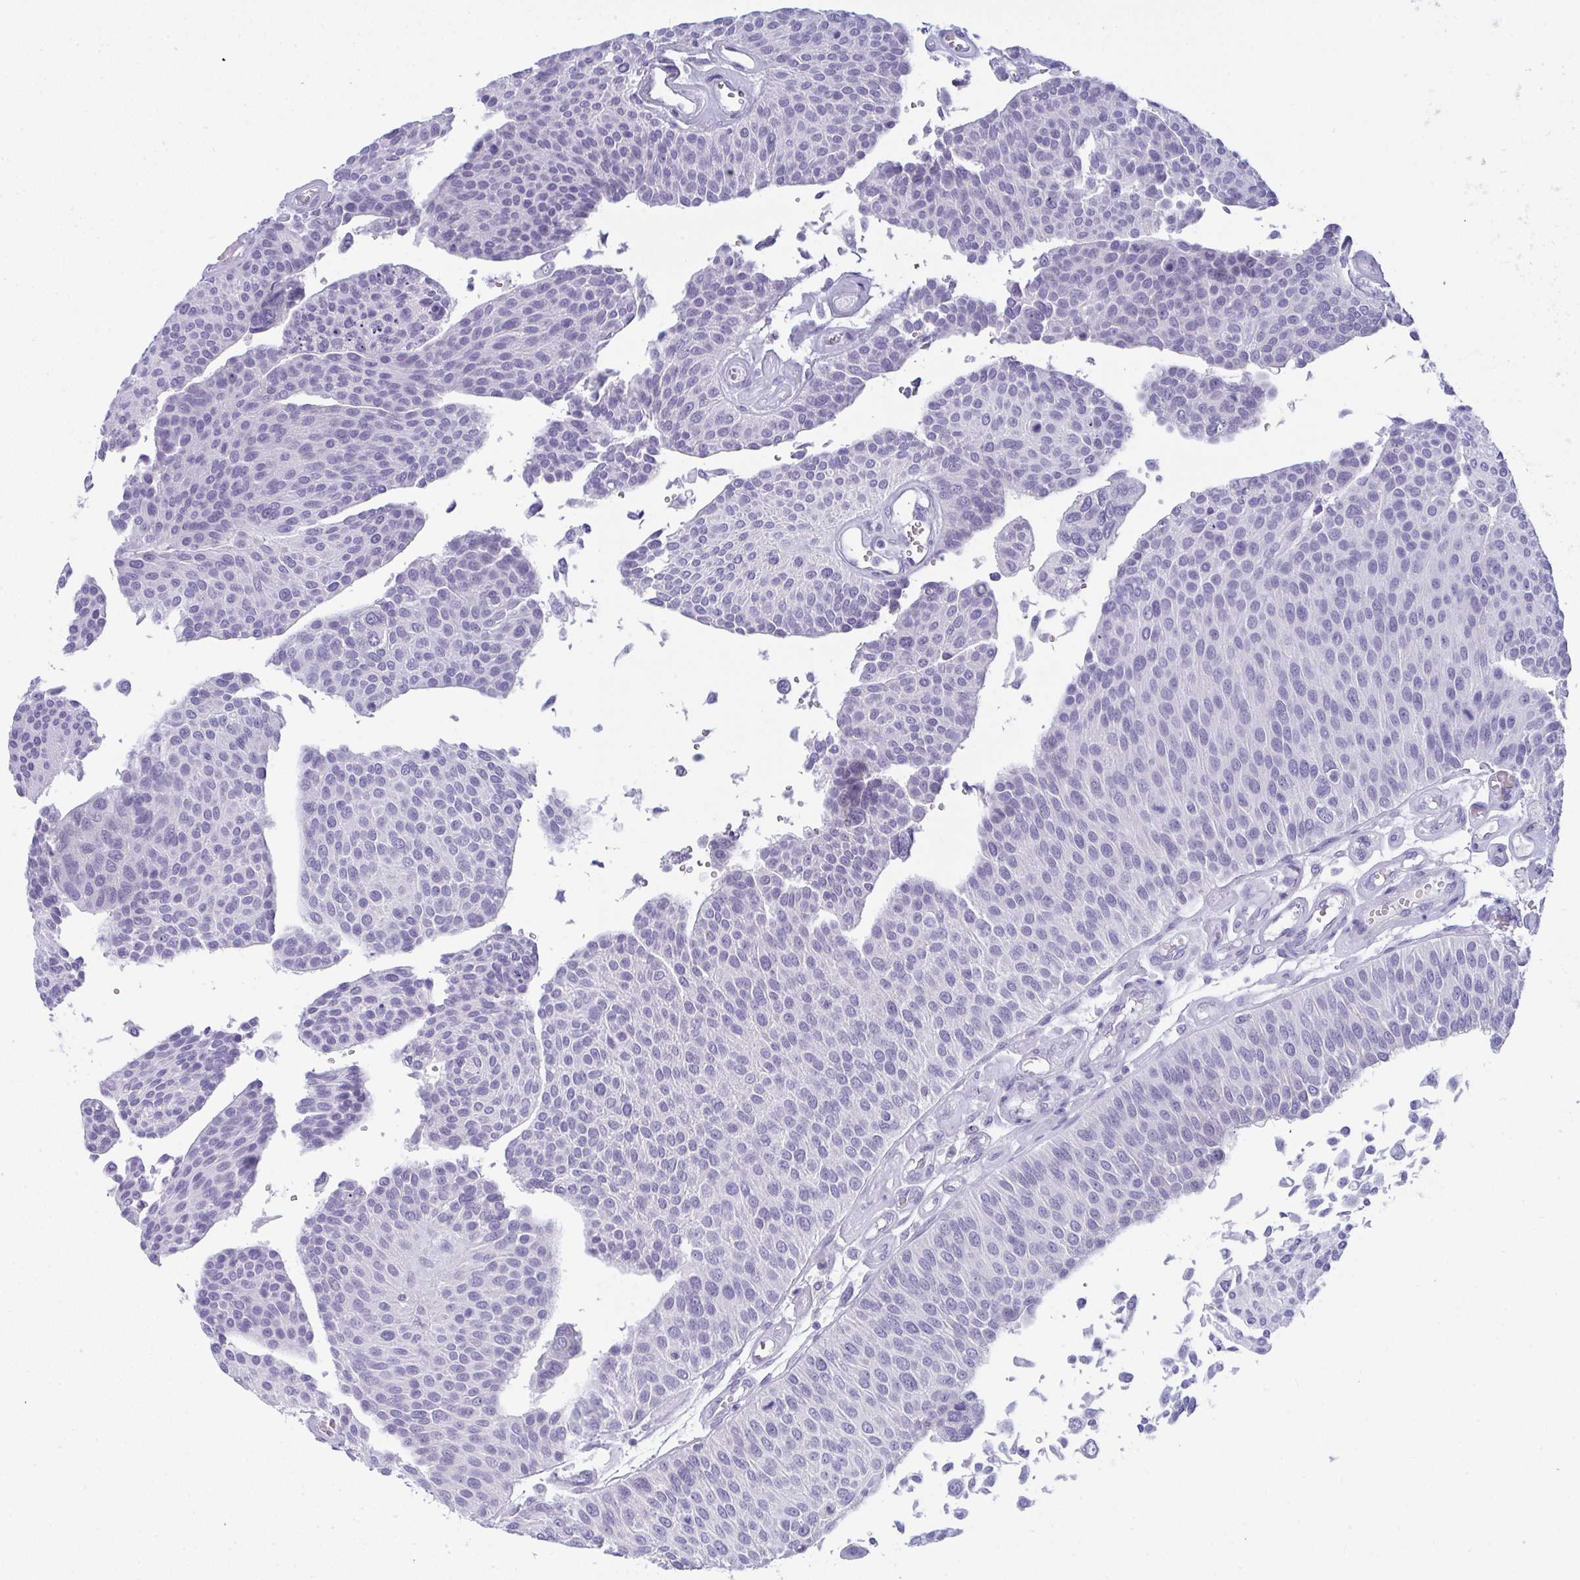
{"staining": {"intensity": "negative", "quantity": "none", "location": "none"}, "tissue": "urothelial cancer", "cell_type": "Tumor cells", "image_type": "cancer", "snomed": [{"axis": "morphology", "description": "Urothelial carcinoma, NOS"}, {"axis": "topography", "description": "Urinary bladder"}], "caption": "DAB (3,3'-diaminobenzidine) immunohistochemical staining of human transitional cell carcinoma exhibits no significant staining in tumor cells. The staining is performed using DAB (3,3'-diaminobenzidine) brown chromogen with nuclei counter-stained in using hematoxylin.", "gene": "PRDM9", "patient": {"sex": "male", "age": 55}}